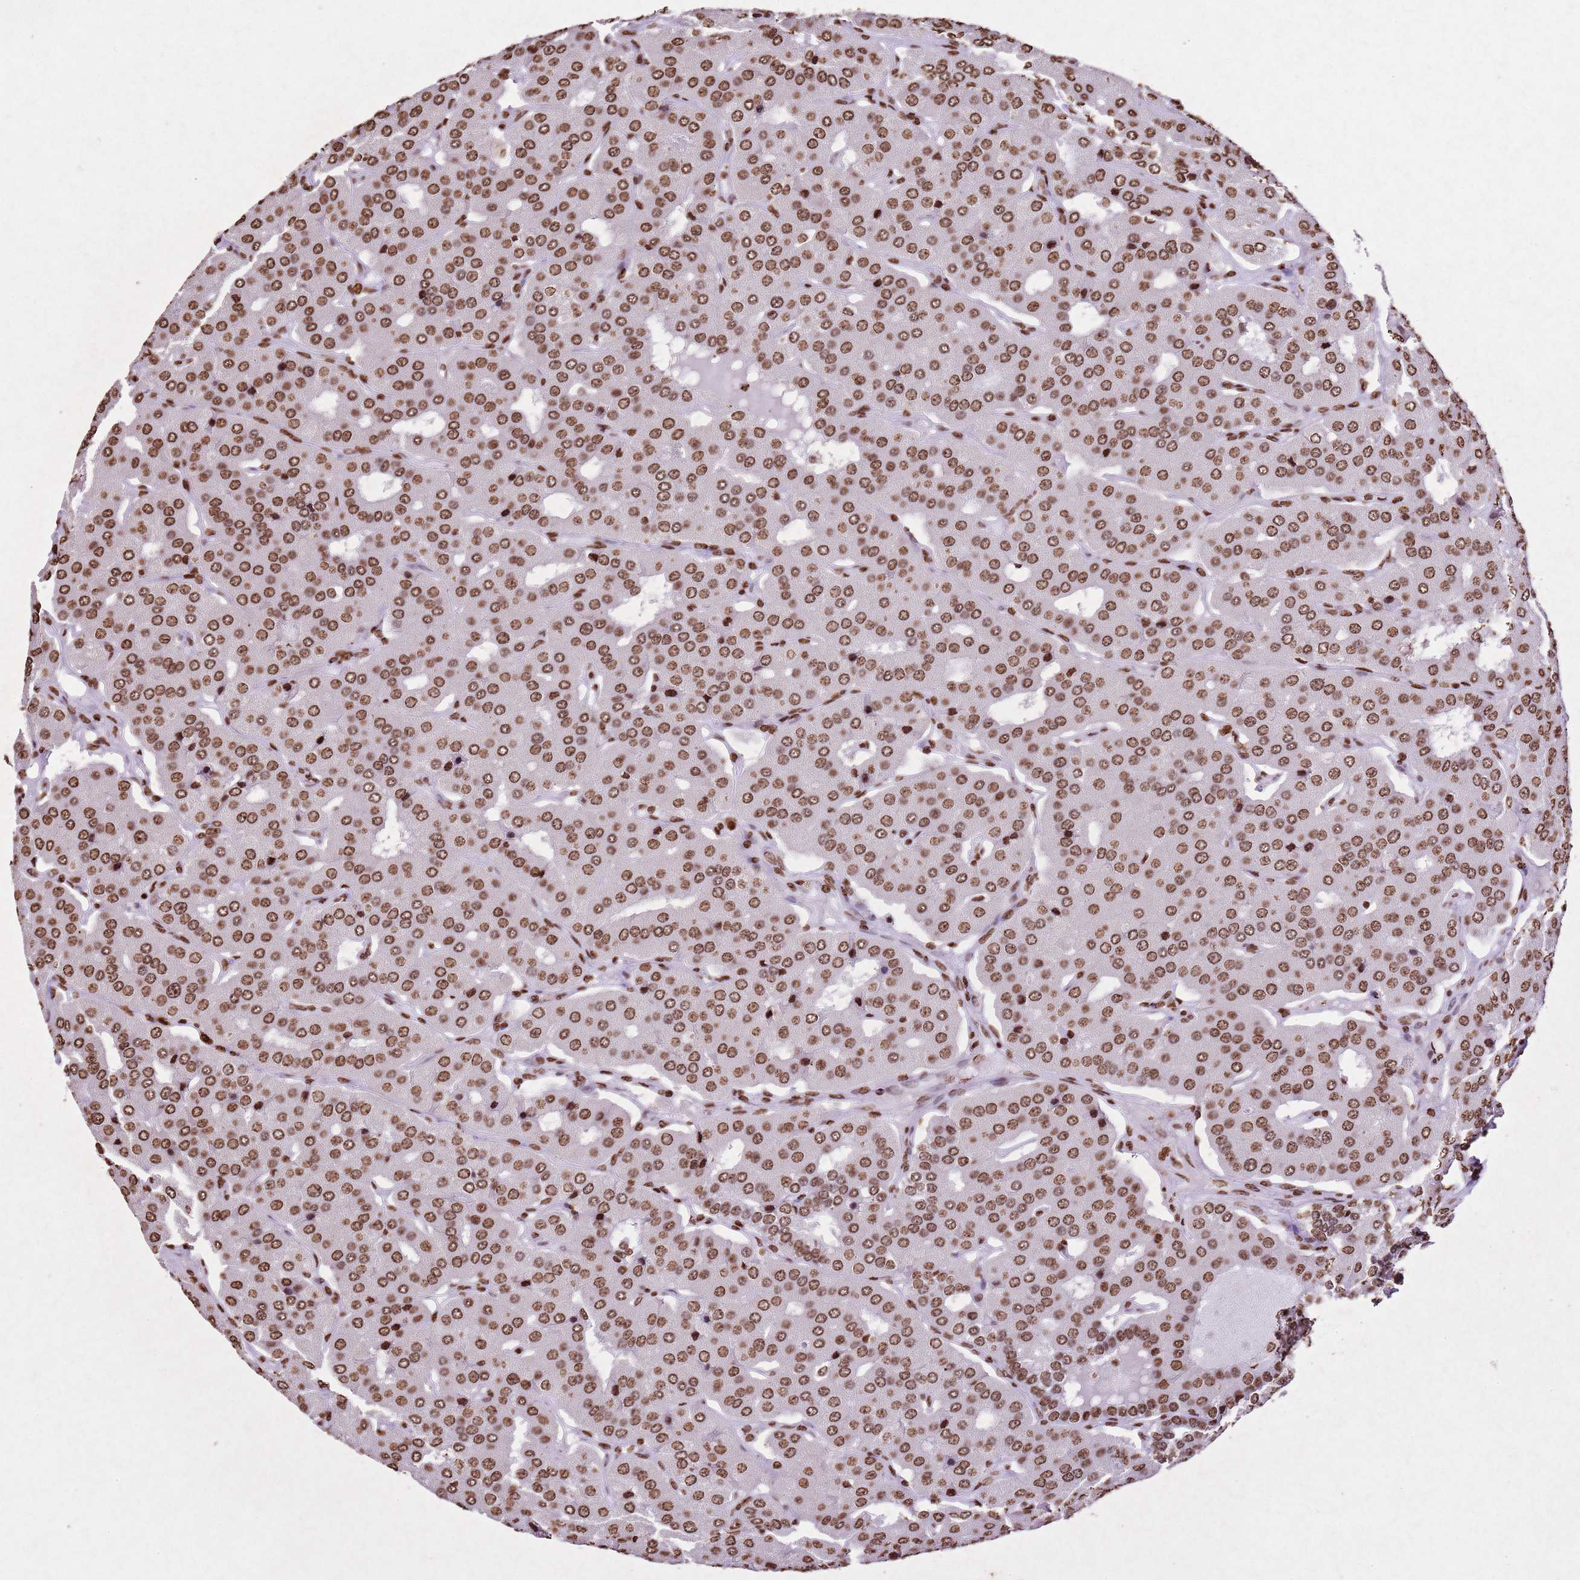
{"staining": {"intensity": "moderate", "quantity": ">75%", "location": "nuclear"}, "tissue": "parathyroid gland", "cell_type": "Glandular cells", "image_type": "normal", "snomed": [{"axis": "morphology", "description": "Normal tissue, NOS"}, {"axis": "morphology", "description": "Adenoma, NOS"}, {"axis": "topography", "description": "Parathyroid gland"}], "caption": "Parathyroid gland was stained to show a protein in brown. There is medium levels of moderate nuclear positivity in approximately >75% of glandular cells. The protein is shown in brown color, while the nuclei are stained blue.", "gene": "BMAL1", "patient": {"sex": "female", "age": 86}}